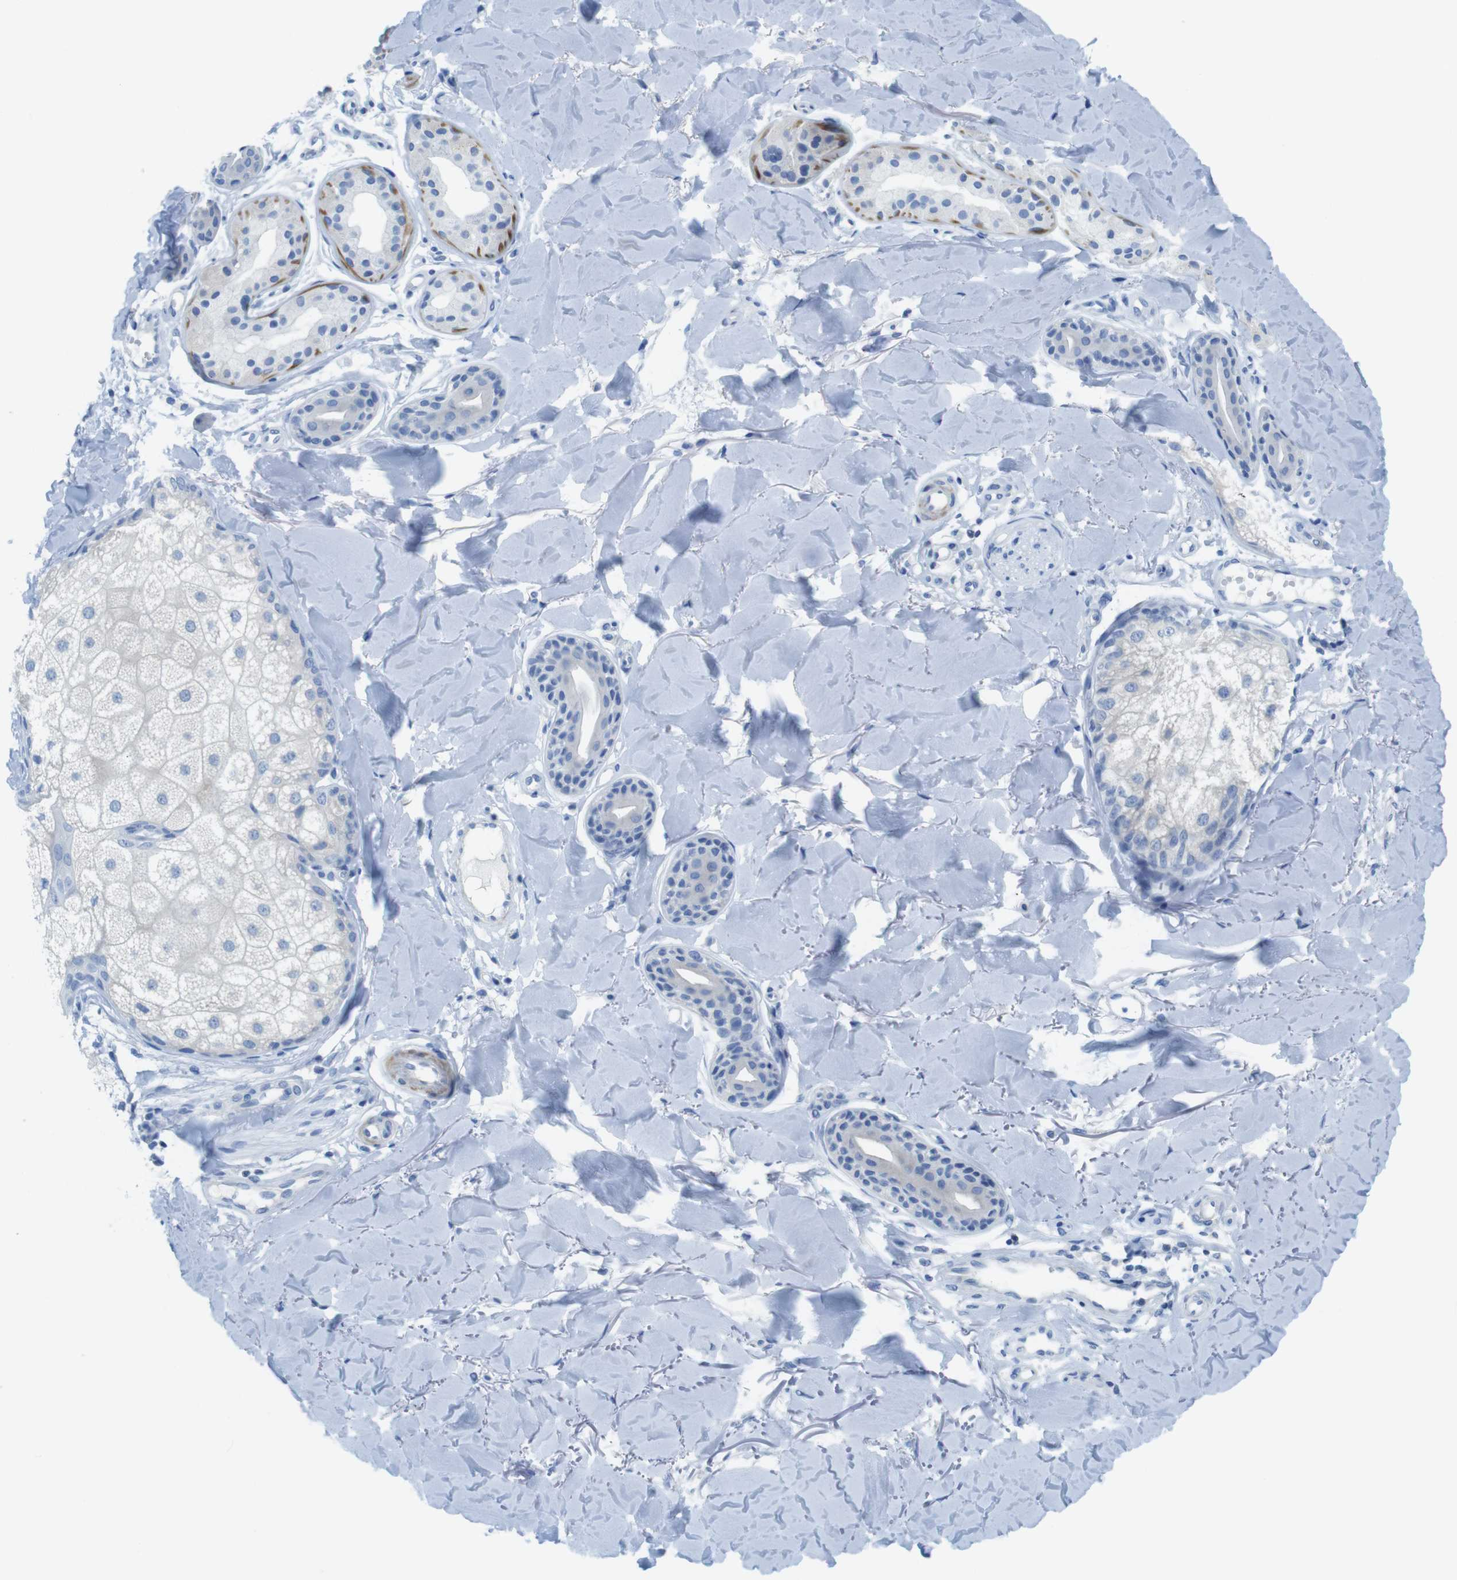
{"staining": {"intensity": "negative", "quantity": "none", "location": "none"}, "tissue": "skin cancer", "cell_type": "Tumor cells", "image_type": "cancer", "snomed": [{"axis": "morphology", "description": "Basal cell carcinoma"}, {"axis": "topography", "description": "Skin"}], "caption": "Immunohistochemistry (IHC) photomicrograph of human skin cancer (basal cell carcinoma) stained for a protein (brown), which demonstrates no staining in tumor cells.", "gene": "ASIC5", "patient": {"sex": "male", "age": 43}}